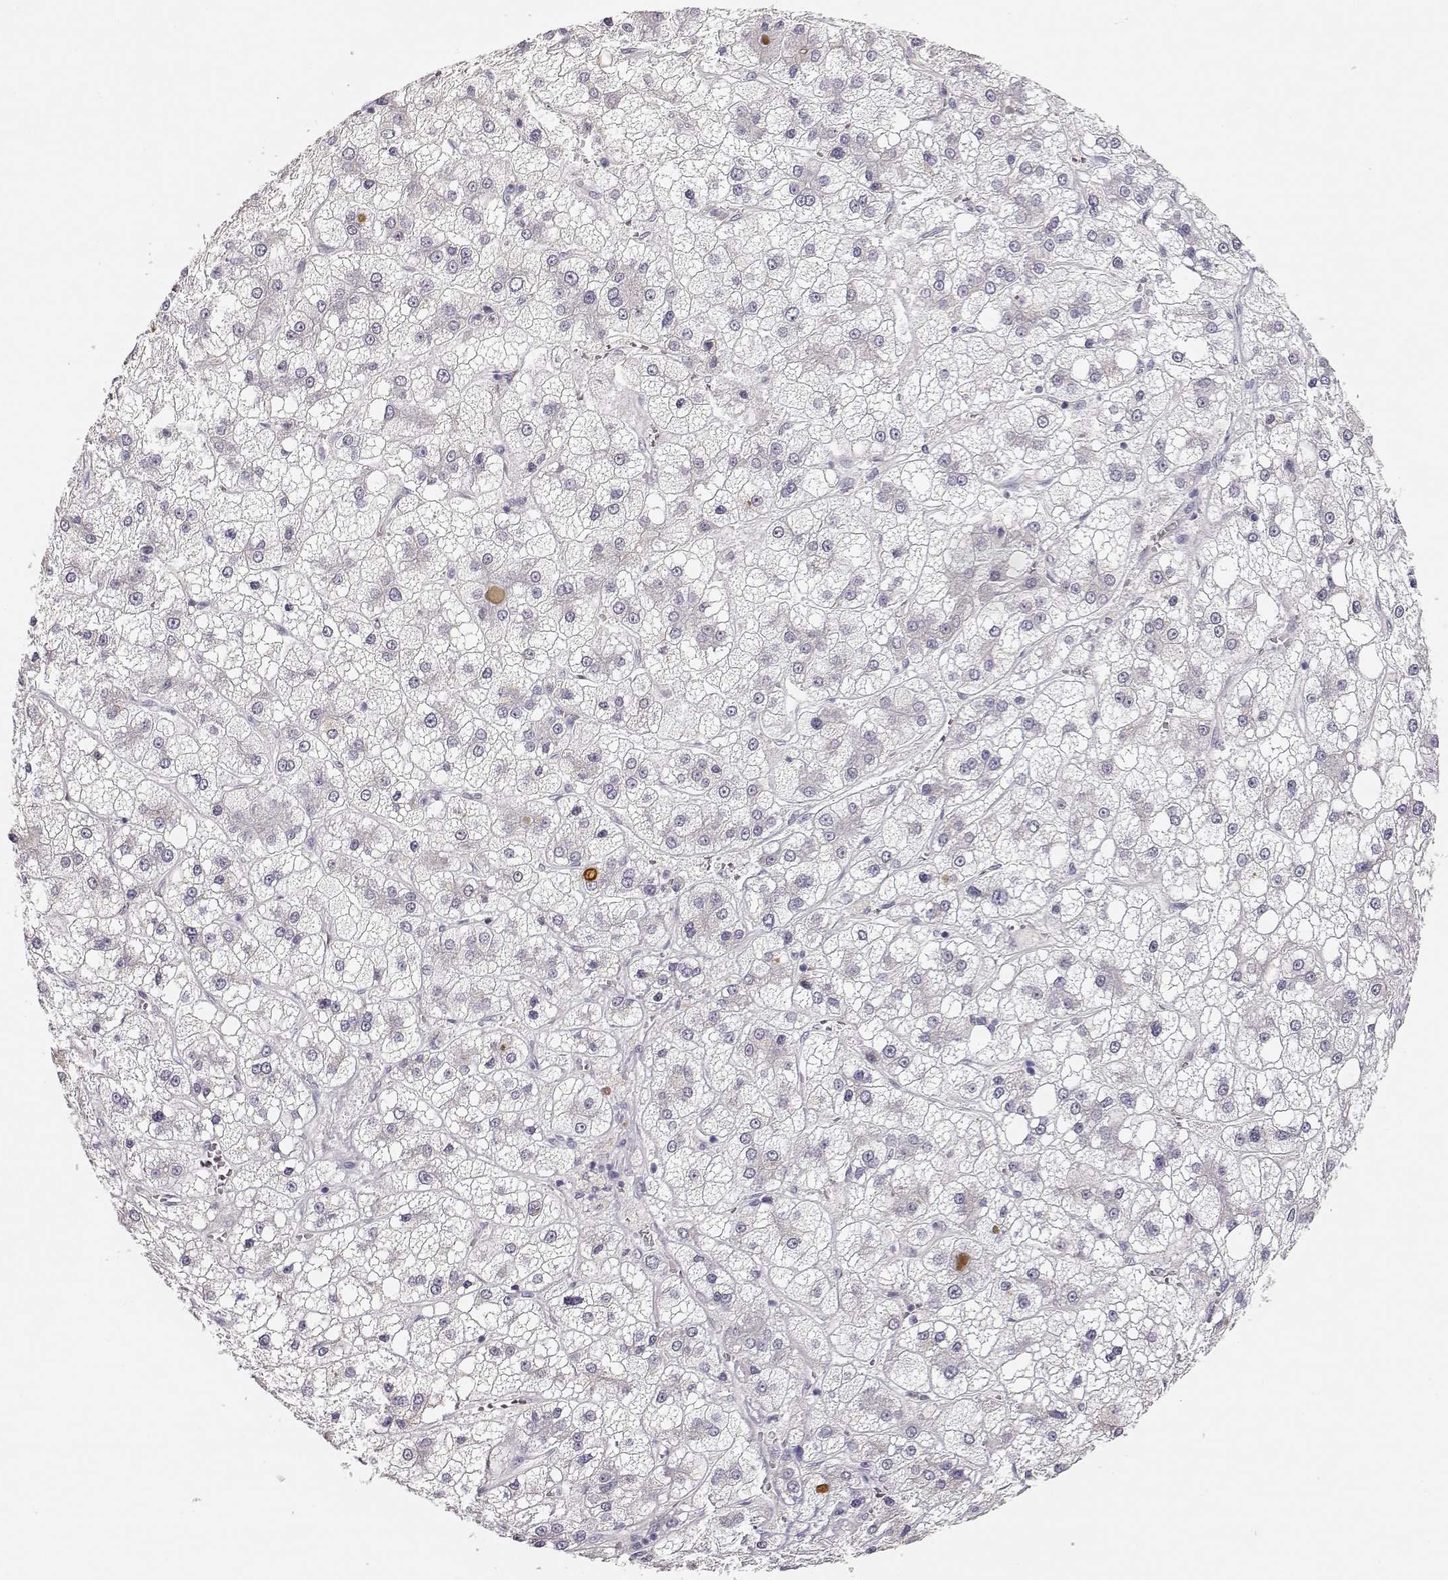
{"staining": {"intensity": "negative", "quantity": "none", "location": "none"}, "tissue": "liver cancer", "cell_type": "Tumor cells", "image_type": "cancer", "snomed": [{"axis": "morphology", "description": "Carcinoma, Hepatocellular, NOS"}, {"axis": "topography", "description": "Liver"}], "caption": "Immunohistochemical staining of liver cancer shows no significant expression in tumor cells.", "gene": "TTC26", "patient": {"sex": "male", "age": 73}}